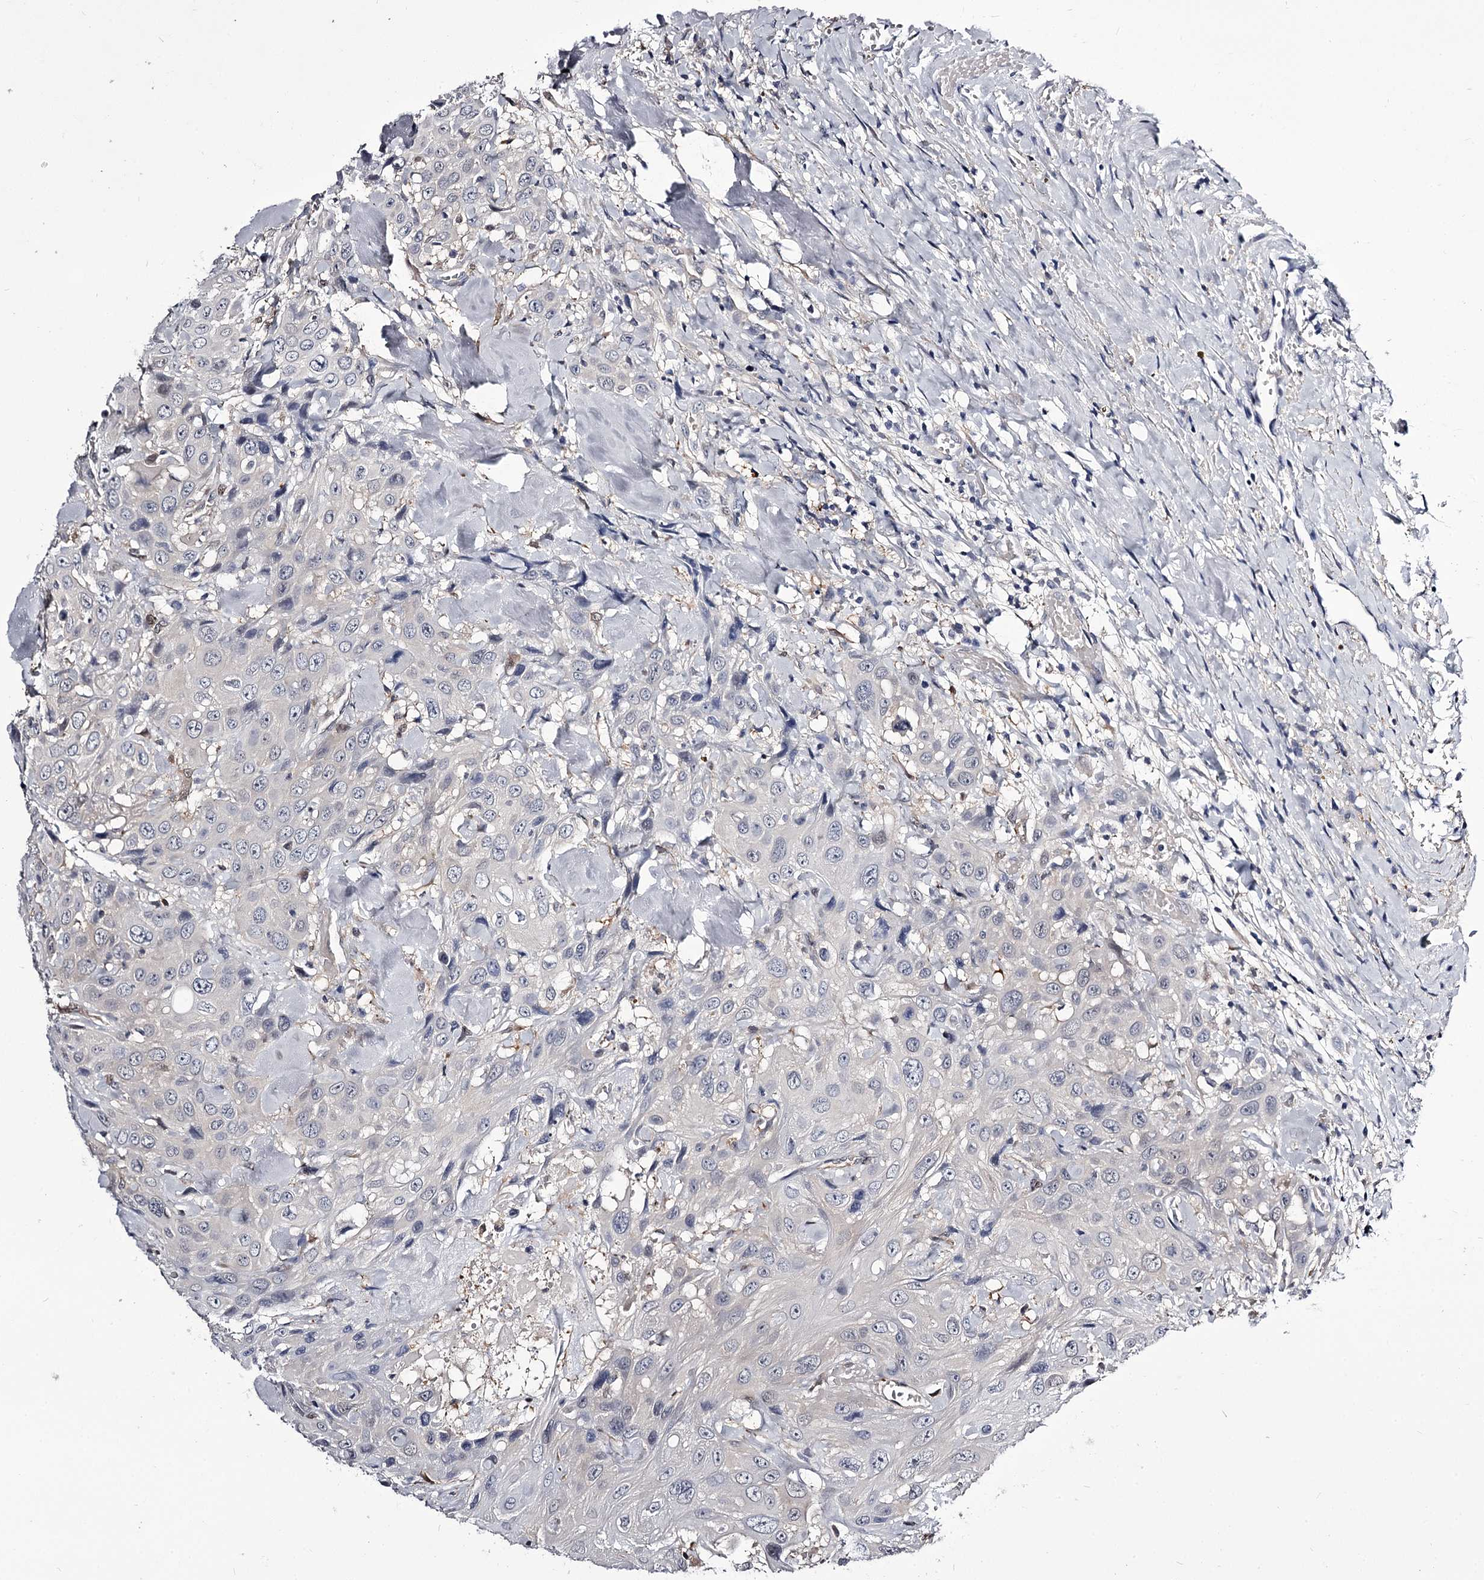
{"staining": {"intensity": "negative", "quantity": "none", "location": "none"}, "tissue": "head and neck cancer", "cell_type": "Tumor cells", "image_type": "cancer", "snomed": [{"axis": "morphology", "description": "Squamous cell carcinoma, NOS"}, {"axis": "topography", "description": "Head-Neck"}], "caption": "Head and neck cancer was stained to show a protein in brown. There is no significant staining in tumor cells.", "gene": "GSTO1", "patient": {"sex": "male", "age": 81}}